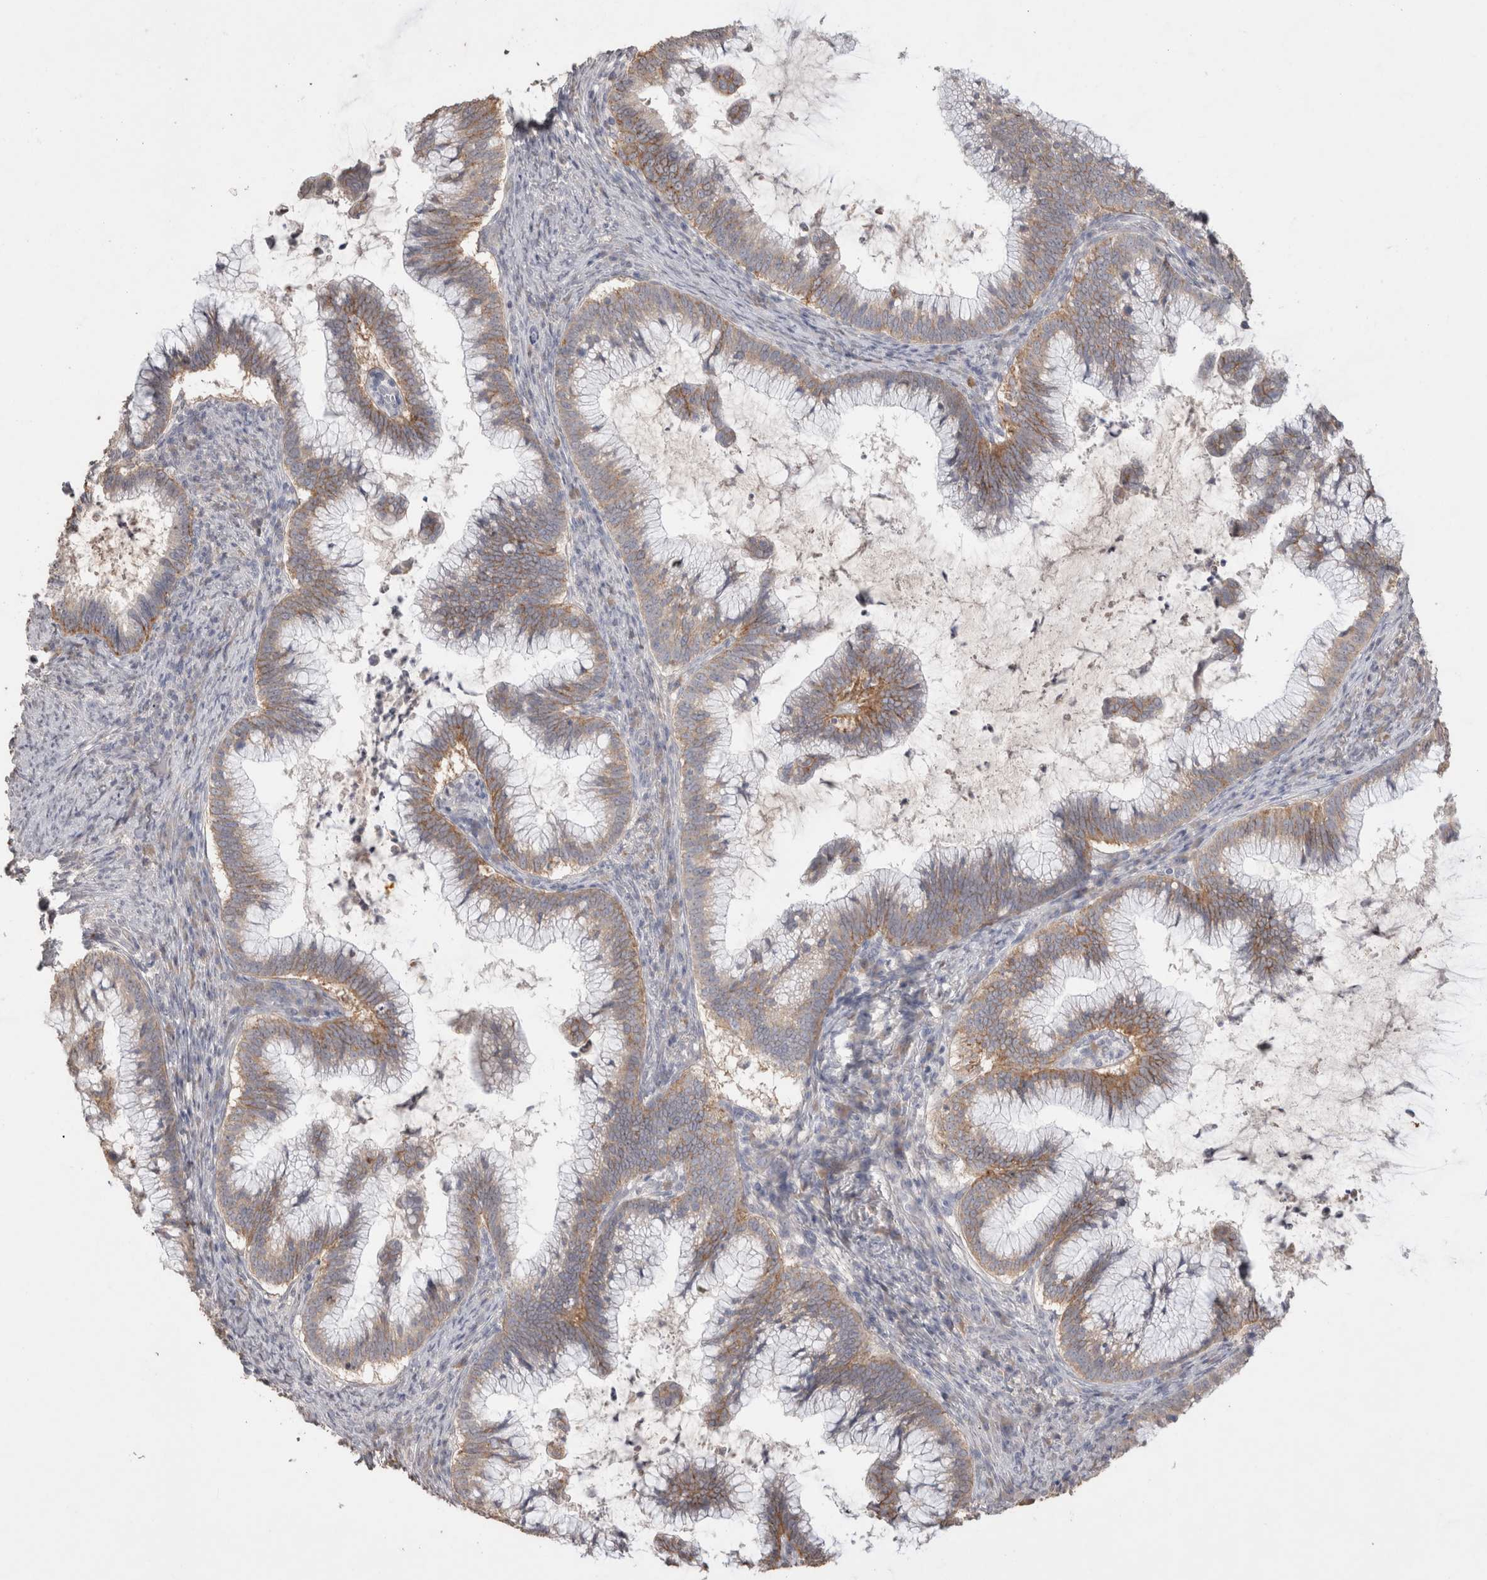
{"staining": {"intensity": "moderate", "quantity": ">75%", "location": "cytoplasmic/membranous"}, "tissue": "cervical cancer", "cell_type": "Tumor cells", "image_type": "cancer", "snomed": [{"axis": "morphology", "description": "Adenocarcinoma, NOS"}, {"axis": "topography", "description": "Cervix"}], "caption": "The photomicrograph reveals a brown stain indicating the presence of a protein in the cytoplasmic/membranous of tumor cells in cervical adenocarcinoma.", "gene": "NAALADL2", "patient": {"sex": "female", "age": 36}}